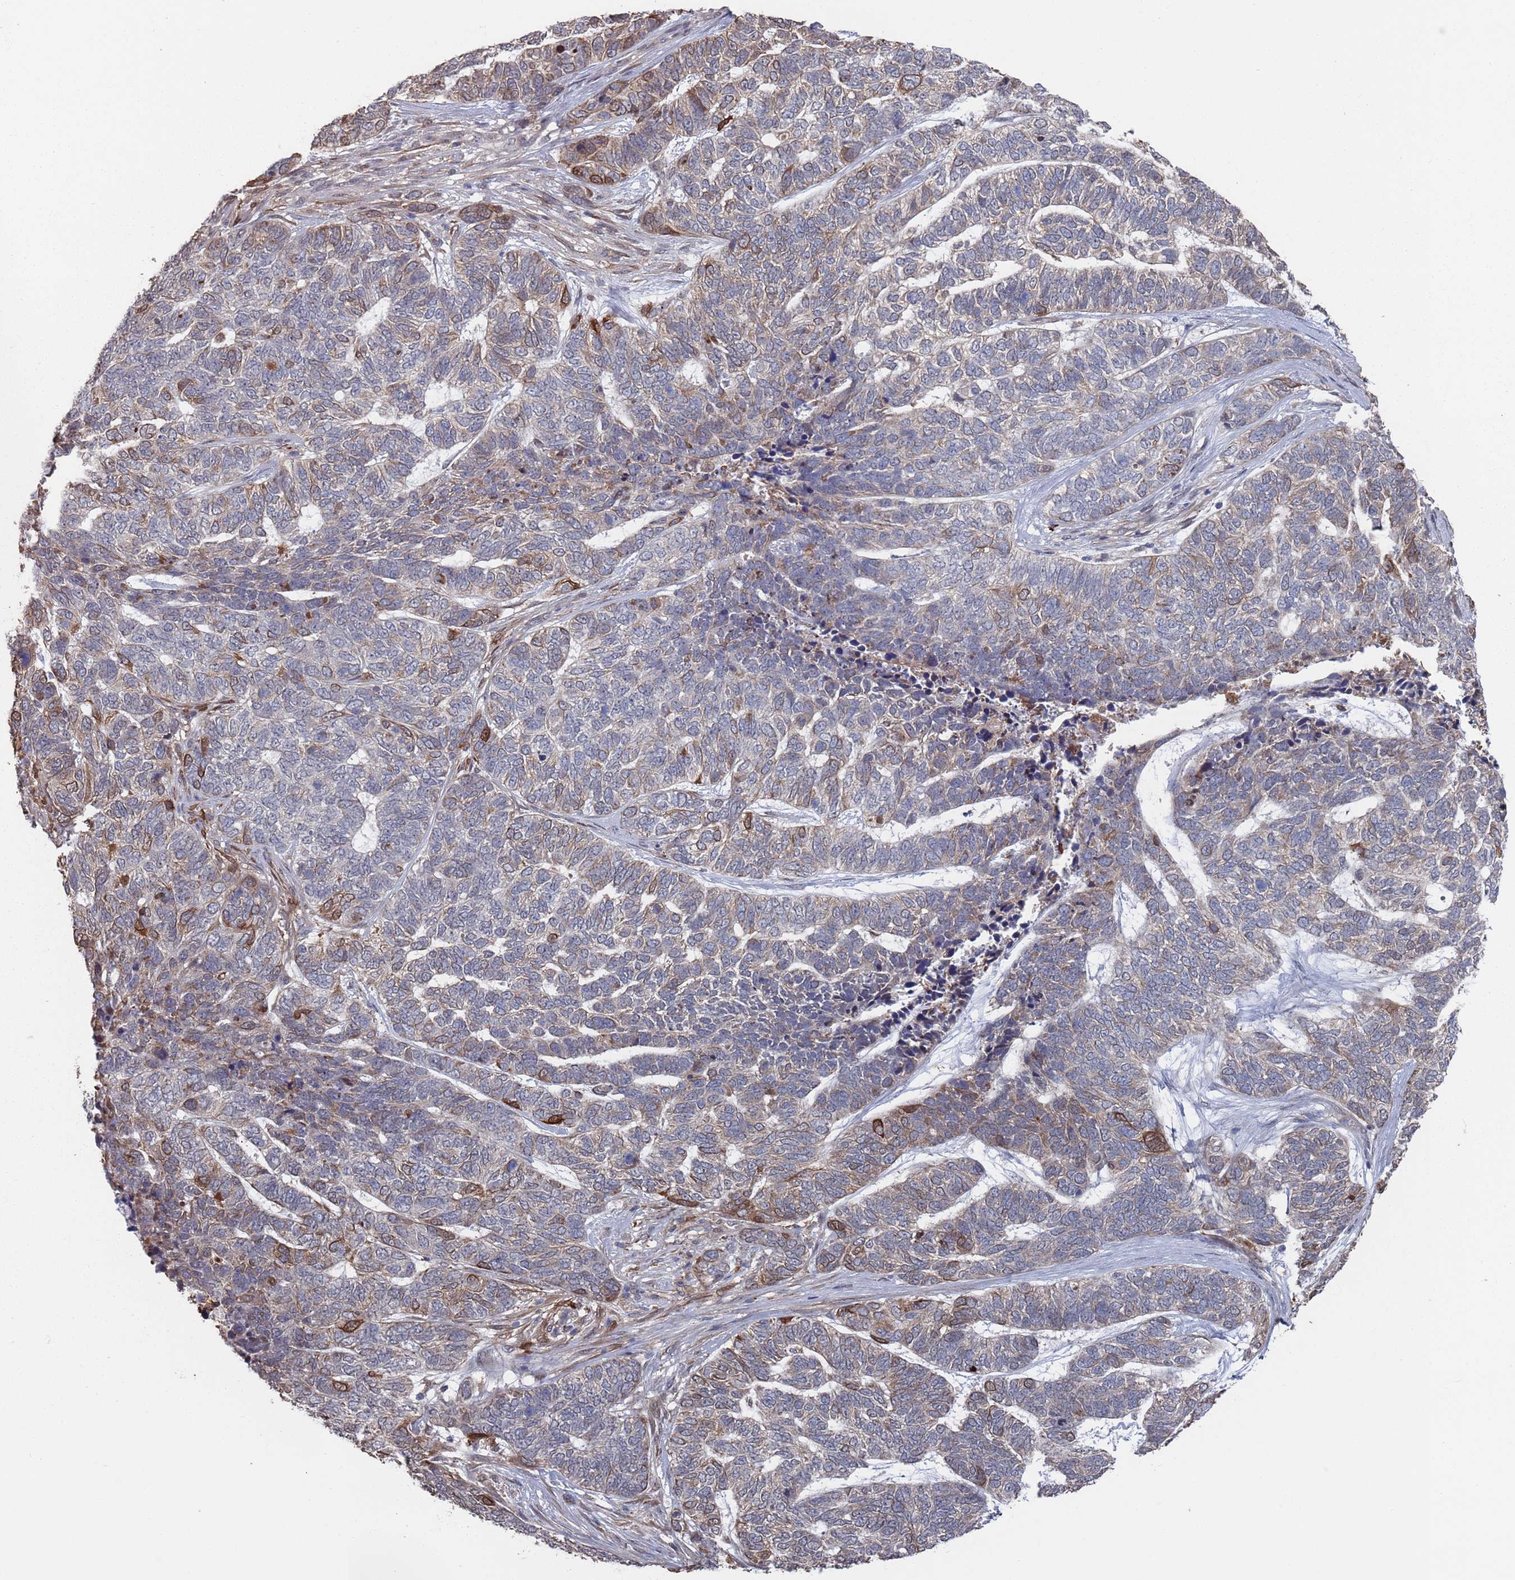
{"staining": {"intensity": "moderate", "quantity": "25%-75%", "location": "cytoplasmic/membranous"}, "tissue": "skin cancer", "cell_type": "Tumor cells", "image_type": "cancer", "snomed": [{"axis": "morphology", "description": "Basal cell carcinoma"}, {"axis": "topography", "description": "Skin"}], "caption": "IHC histopathology image of neoplastic tissue: skin cancer stained using immunohistochemistry (IHC) demonstrates medium levels of moderate protein expression localized specifically in the cytoplasmic/membranous of tumor cells, appearing as a cytoplasmic/membranous brown color.", "gene": "DGKD", "patient": {"sex": "female", "age": 65}}